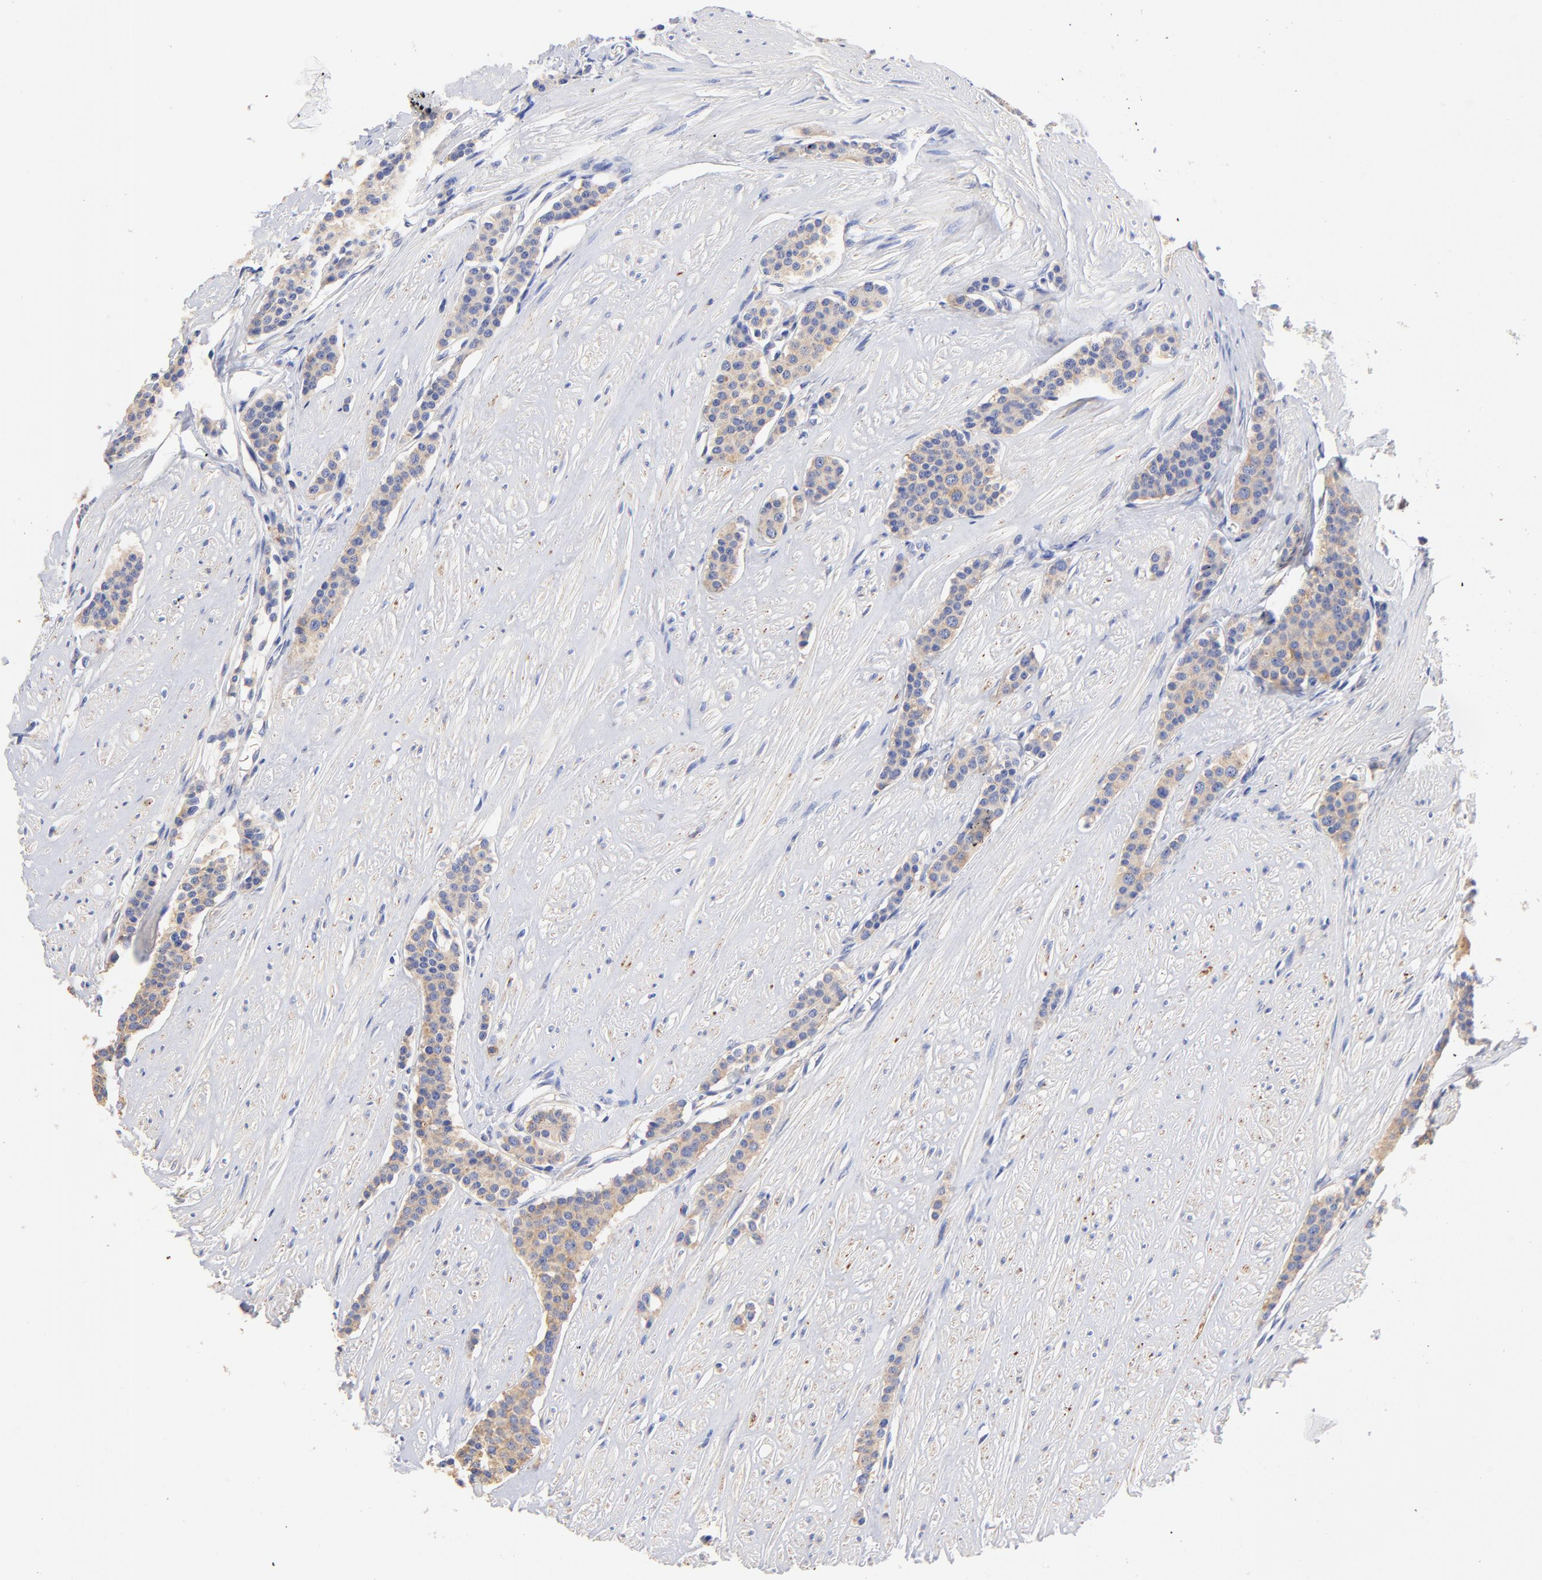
{"staining": {"intensity": "weak", "quantity": ">75%", "location": "cytoplasmic/membranous"}, "tissue": "carcinoid", "cell_type": "Tumor cells", "image_type": "cancer", "snomed": [{"axis": "morphology", "description": "Carcinoid, malignant, NOS"}, {"axis": "topography", "description": "Small intestine"}], "caption": "Immunohistochemistry (IHC) image of carcinoid (malignant) stained for a protein (brown), which reveals low levels of weak cytoplasmic/membranous positivity in approximately >75% of tumor cells.", "gene": "HS3ST1", "patient": {"sex": "male", "age": 60}}